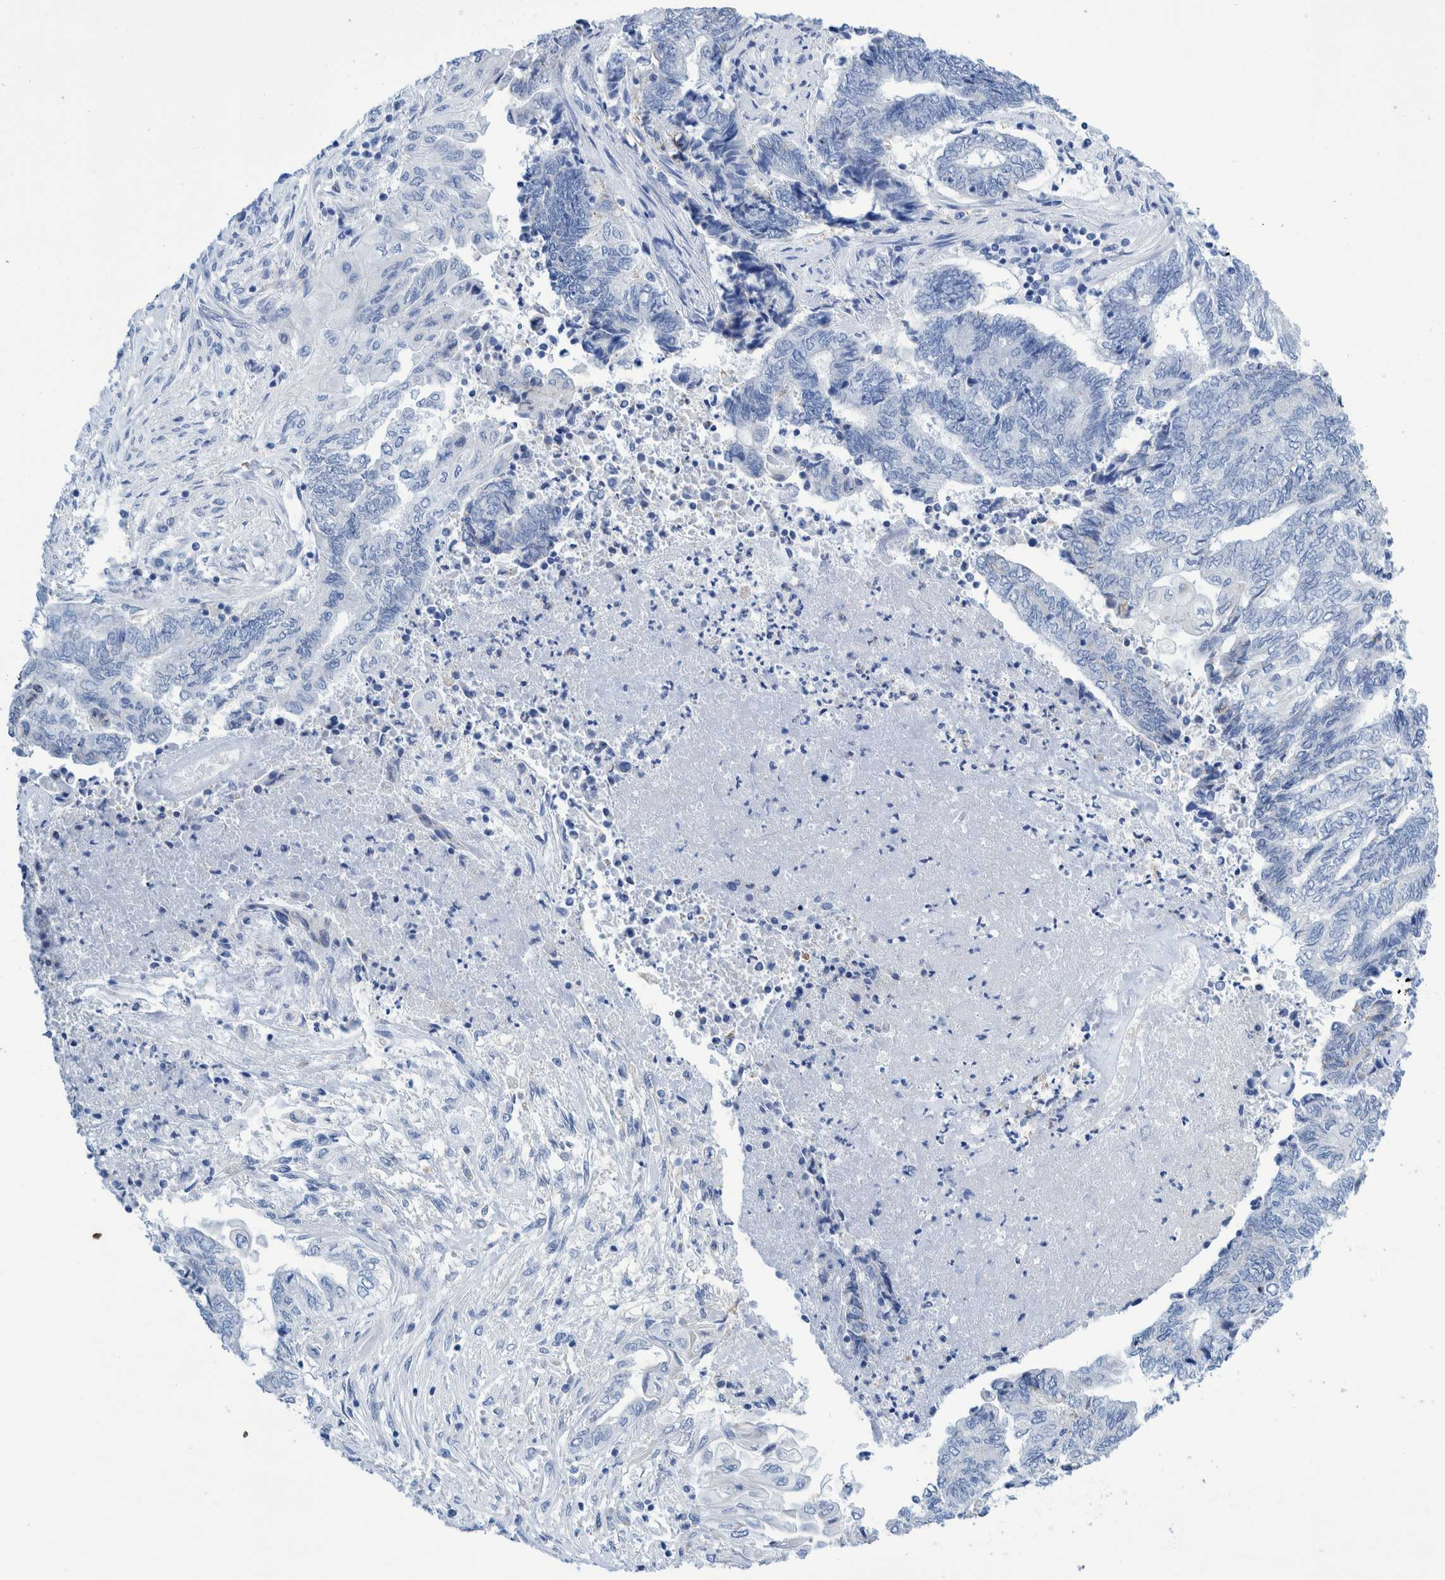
{"staining": {"intensity": "negative", "quantity": "none", "location": "none"}, "tissue": "endometrial cancer", "cell_type": "Tumor cells", "image_type": "cancer", "snomed": [{"axis": "morphology", "description": "Adenocarcinoma, NOS"}, {"axis": "topography", "description": "Uterus"}, {"axis": "topography", "description": "Endometrium"}], "caption": "Immunohistochemistry micrograph of neoplastic tissue: human endometrial adenocarcinoma stained with DAB (3,3'-diaminobenzidine) shows no significant protein expression in tumor cells. (DAB immunohistochemistry (IHC) with hematoxylin counter stain).", "gene": "KRT14", "patient": {"sex": "female", "age": 70}}